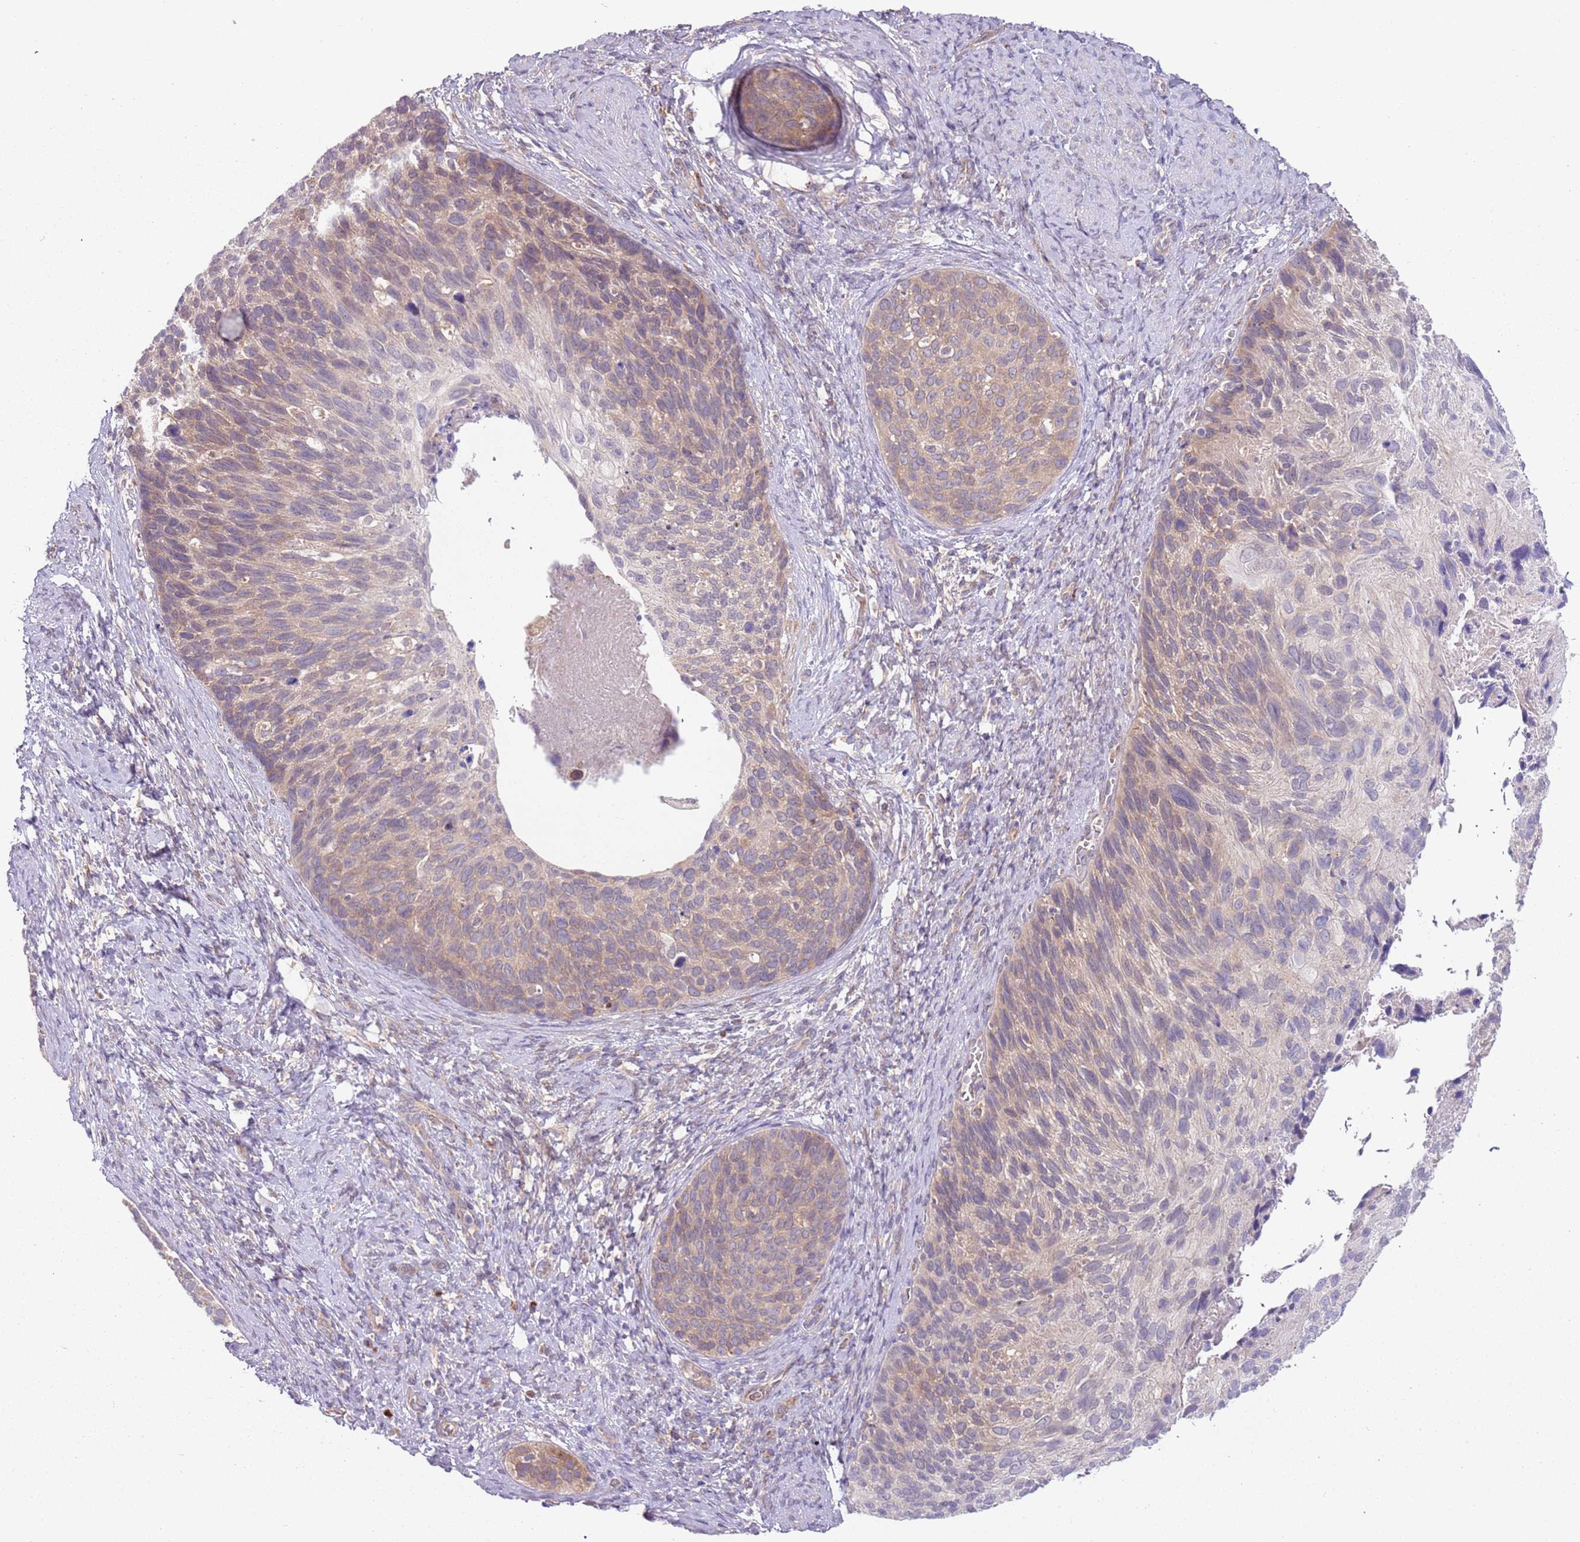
{"staining": {"intensity": "weak", "quantity": "25%-75%", "location": "cytoplasmic/membranous"}, "tissue": "cervical cancer", "cell_type": "Tumor cells", "image_type": "cancer", "snomed": [{"axis": "morphology", "description": "Squamous cell carcinoma, NOS"}, {"axis": "topography", "description": "Cervix"}], "caption": "Immunohistochemical staining of human cervical cancer demonstrates low levels of weak cytoplasmic/membranous protein positivity in about 25%-75% of tumor cells.", "gene": "VWCE", "patient": {"sex": "female", "age": 80}}